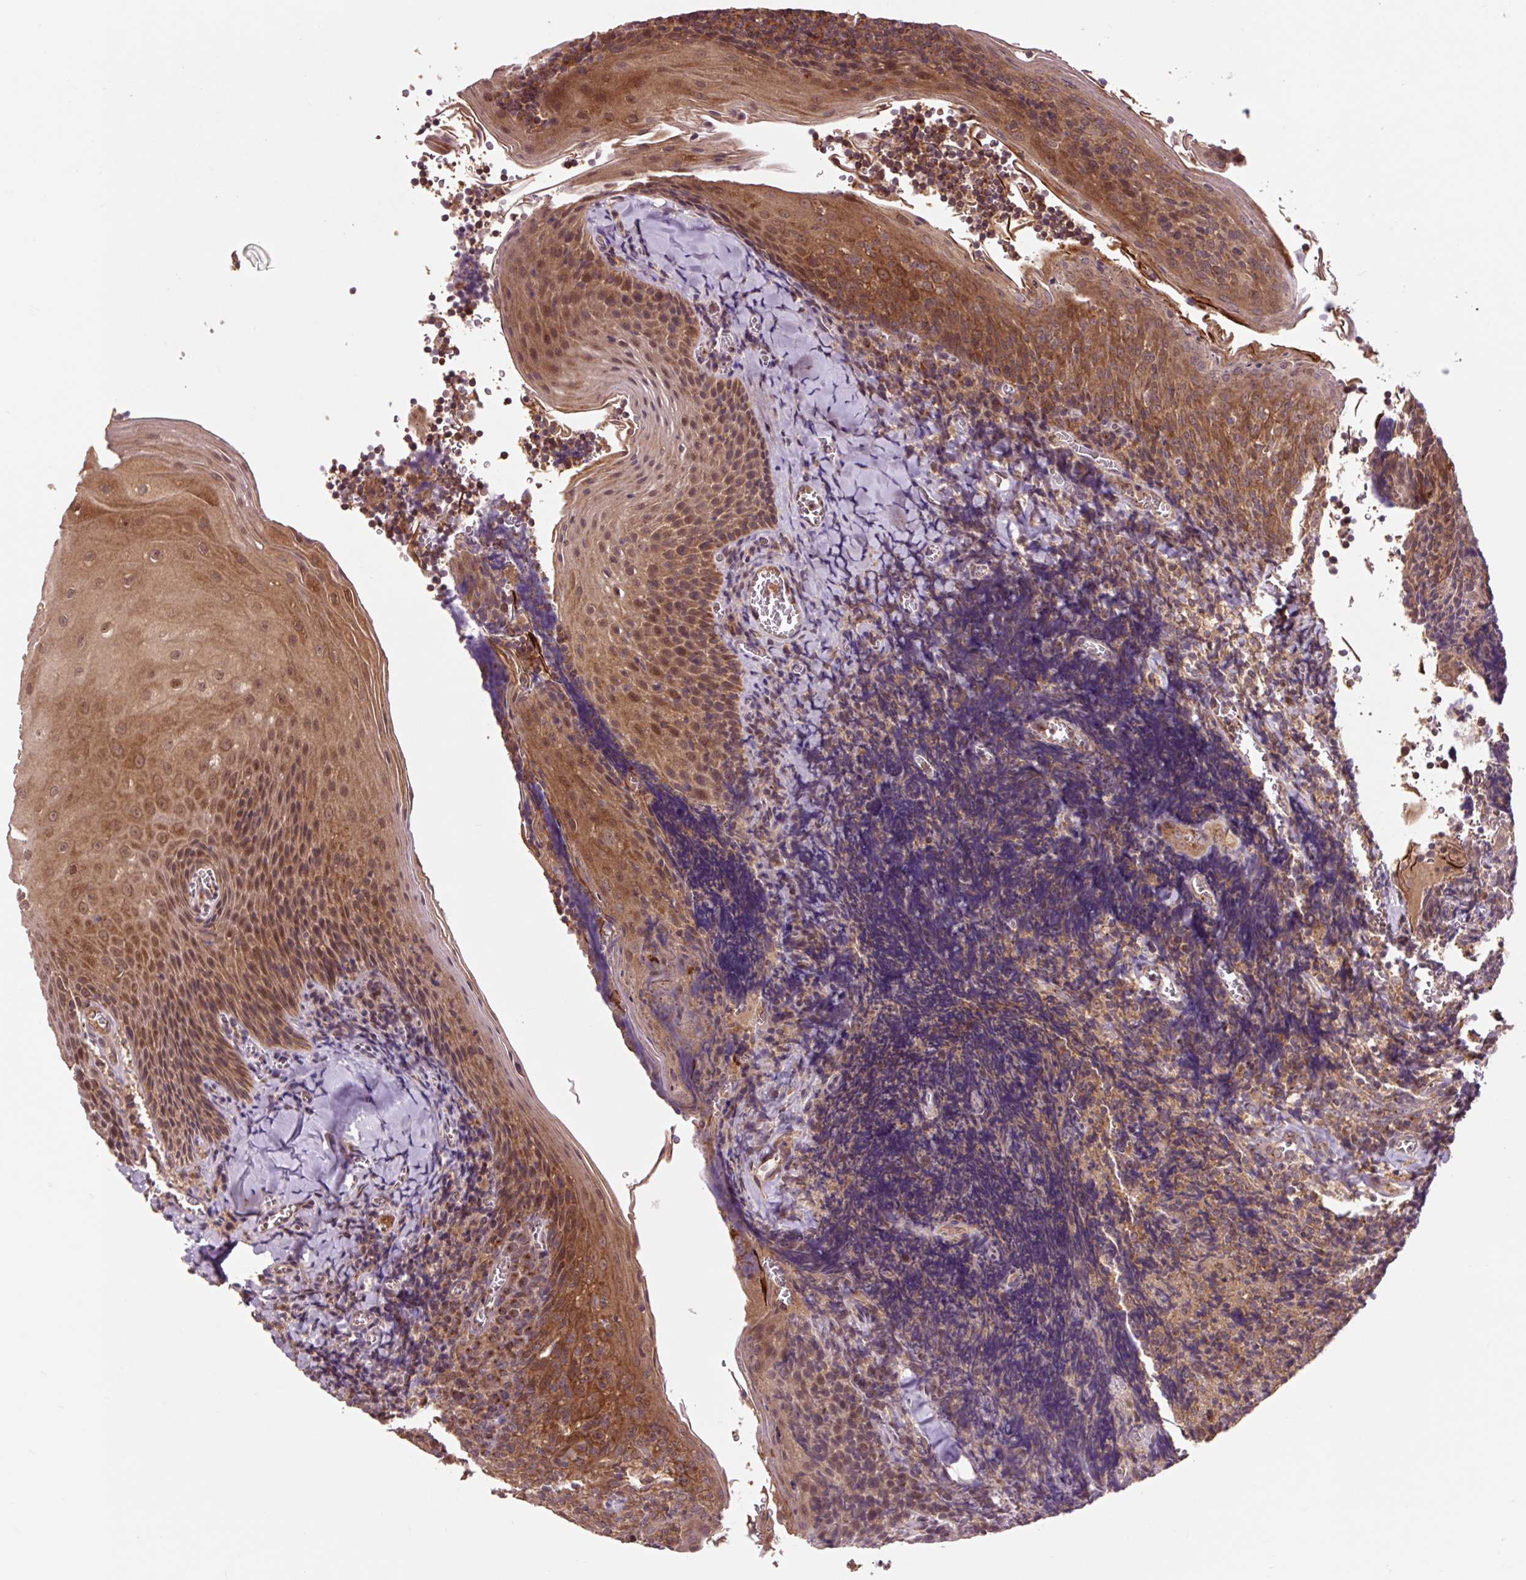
{"staining": {"intensity": "moderate", "quantity": ">75%", "location": "cytoplasmic/membranous"}, "tissue": "tonsil", "cell_type": "Germinal center cells", "image_type": "normal", "snomed": [{"axis": "morphology", "description": "Normal tissue, NOS"}, {"axis": "topography", "description": "Tonsil"}], "caption": "Immunohistochemistry (IHC) histopathology image of unremarkable tonsil: tonsil stained using immunohistochemistry exhibits medium levels of moderate protein expression localized specifically in the cytoplasmic/membranous of germinal center cells, appearing as a cytoplasmic/membranous brown color.", "gene": "MMS19", "patient": {"sex": "male", "age": 27}}